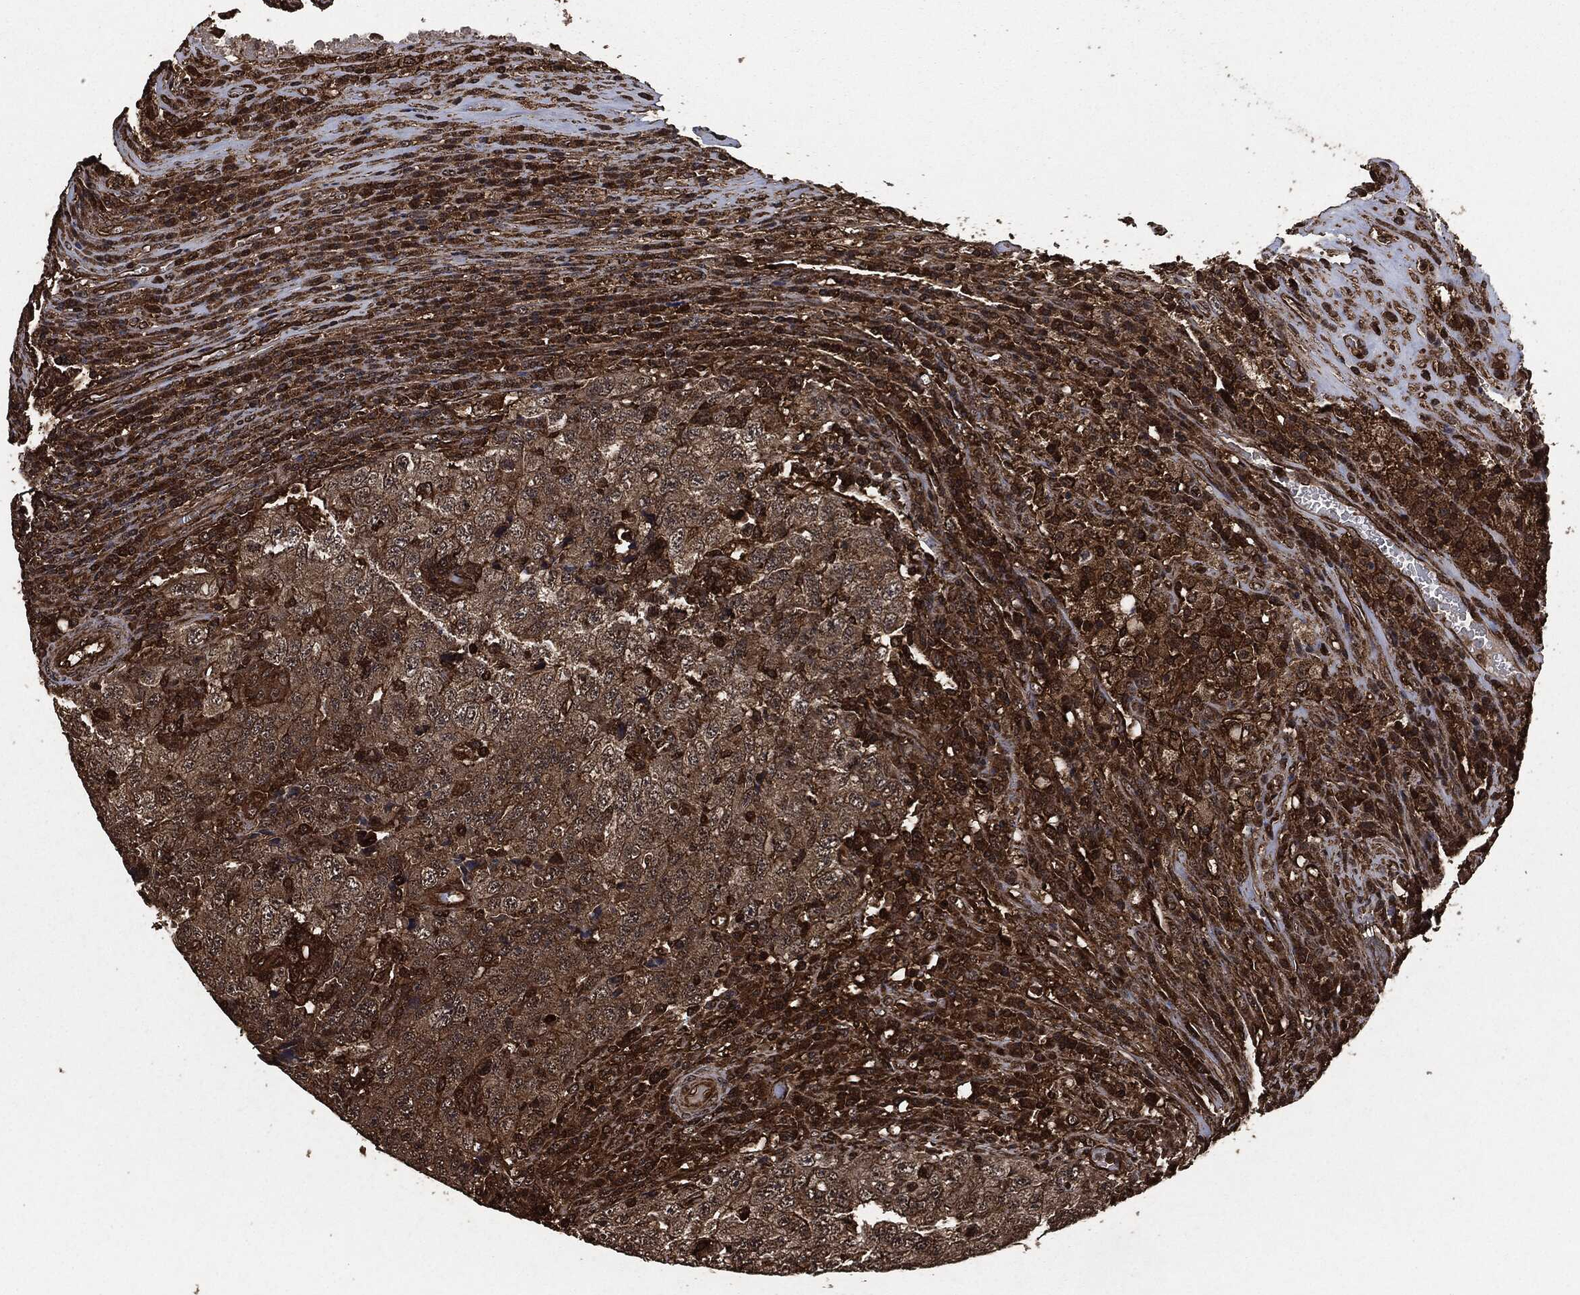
{"staining": {"intensity": "moderate", "quantity": ">75%", "location": "cytoplasmic/membranous"}, "tissue": "testis cancer", "cell_type": "Tumor cells", "image_type": "cancer", "snomed": [{"axis": "morphology", "description": "Necrosis, NOS"}, {"axis": "morphology", "description": "Carcinoma, Embryonal, NOS"}, {"axis": "topography", "description": "Testis"}], "caption": "Testis cancer tissue shows moderate cytoplasmic/membranous staining in approximately >75% of tumor cells", "gene": "HRAS", "patient": {"sex": "male", "age": 19}}